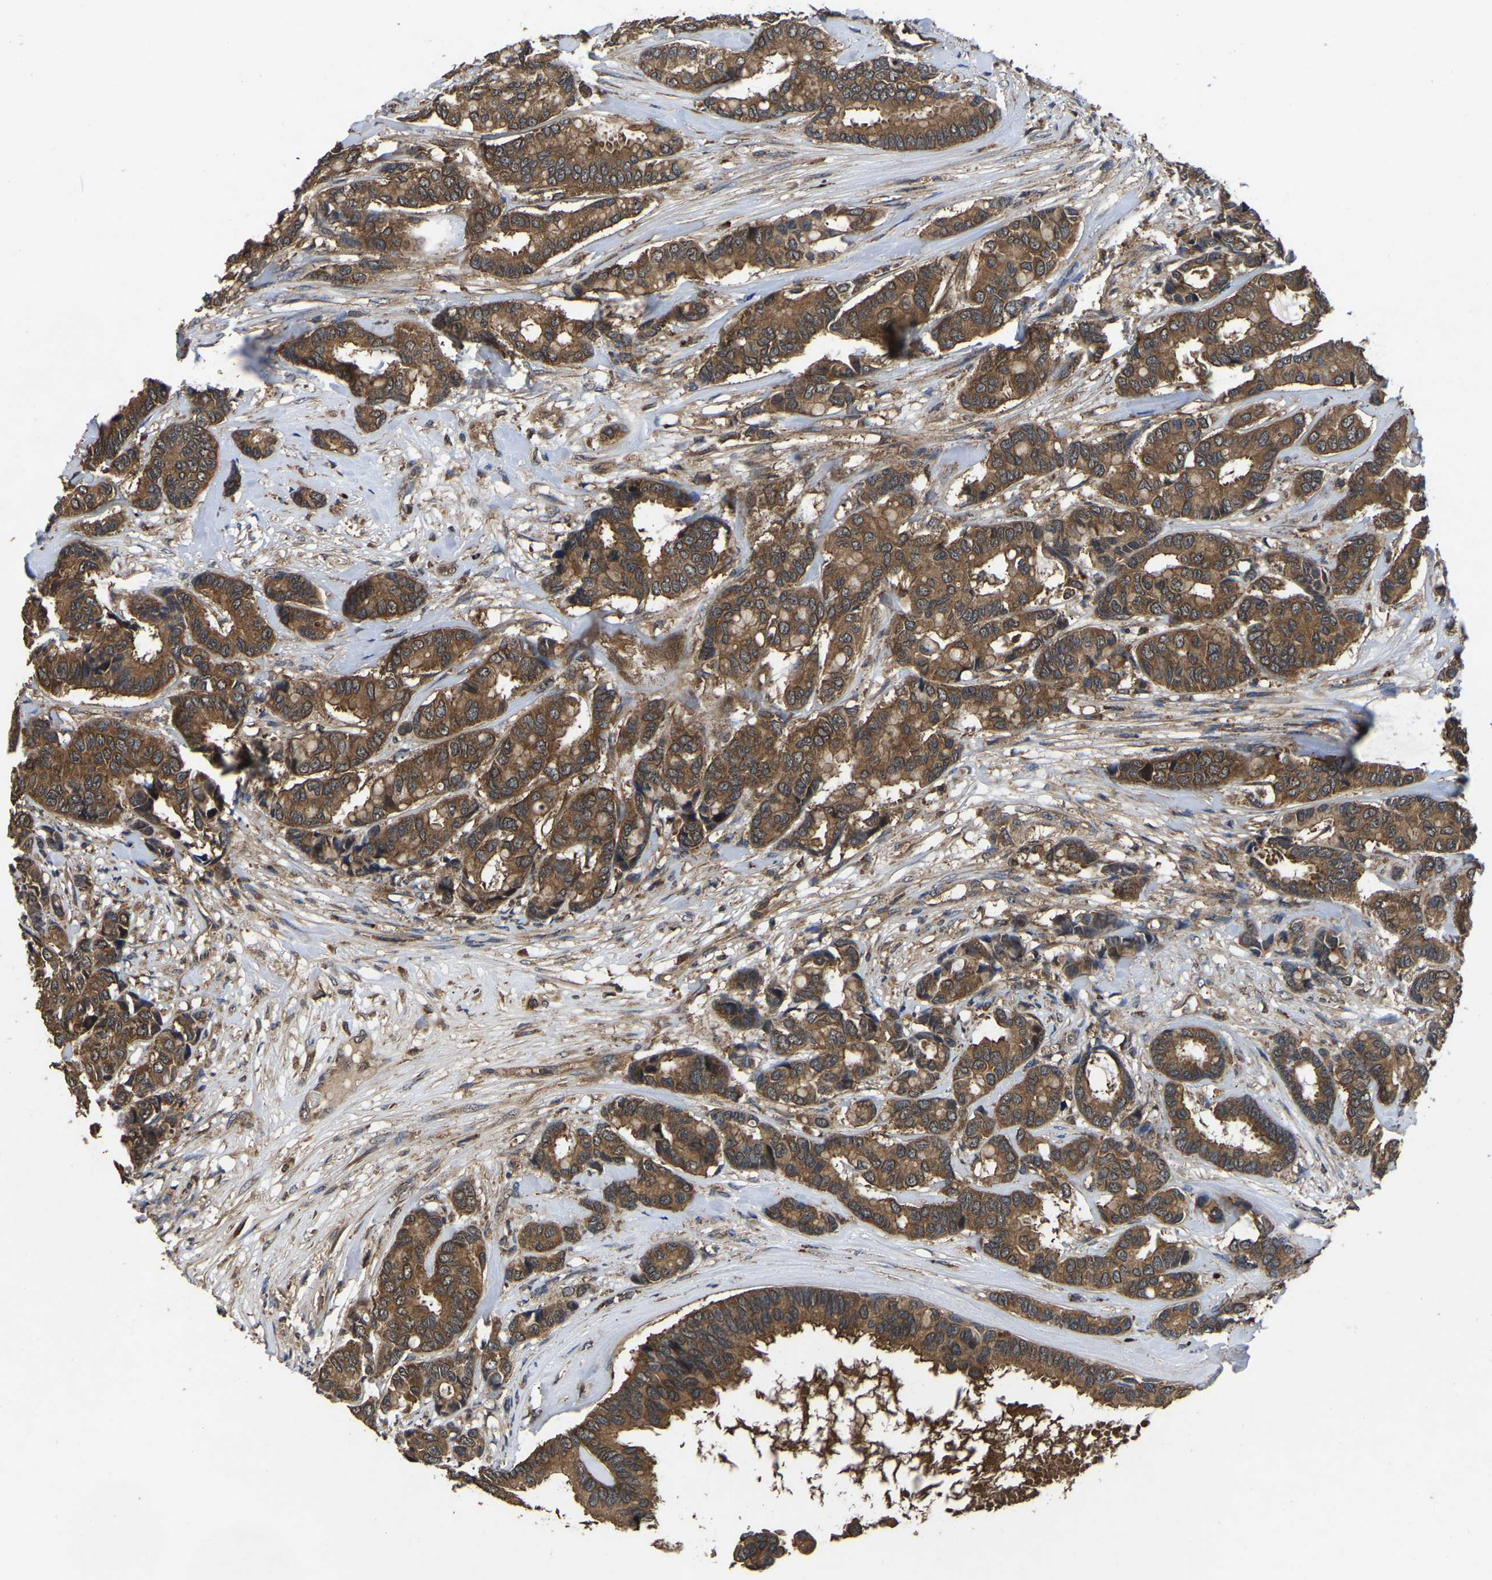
{"staining": {"intensity": "moderate", "quantity": ">75%", "location": "cytoplasmic/membranous"}, "tissue": "breast cancer", "cell_type": "Tumor cells", "image_type": "cancer", "snomed": [{"axis": "morphology", "description": "Duct carcinoma"}, {"axis": "topography", "description": "Breast"}], "caption": "An immunohistochemistry (IHC) photomicrograph of tumor tissue is shown. Protein staining in brown highlights moderate cytoplasmic/membranous positivity in breast cancer within tumor cells.", "gene": "CRYZL1", "patient": {"sex": "female", "age": 87}}